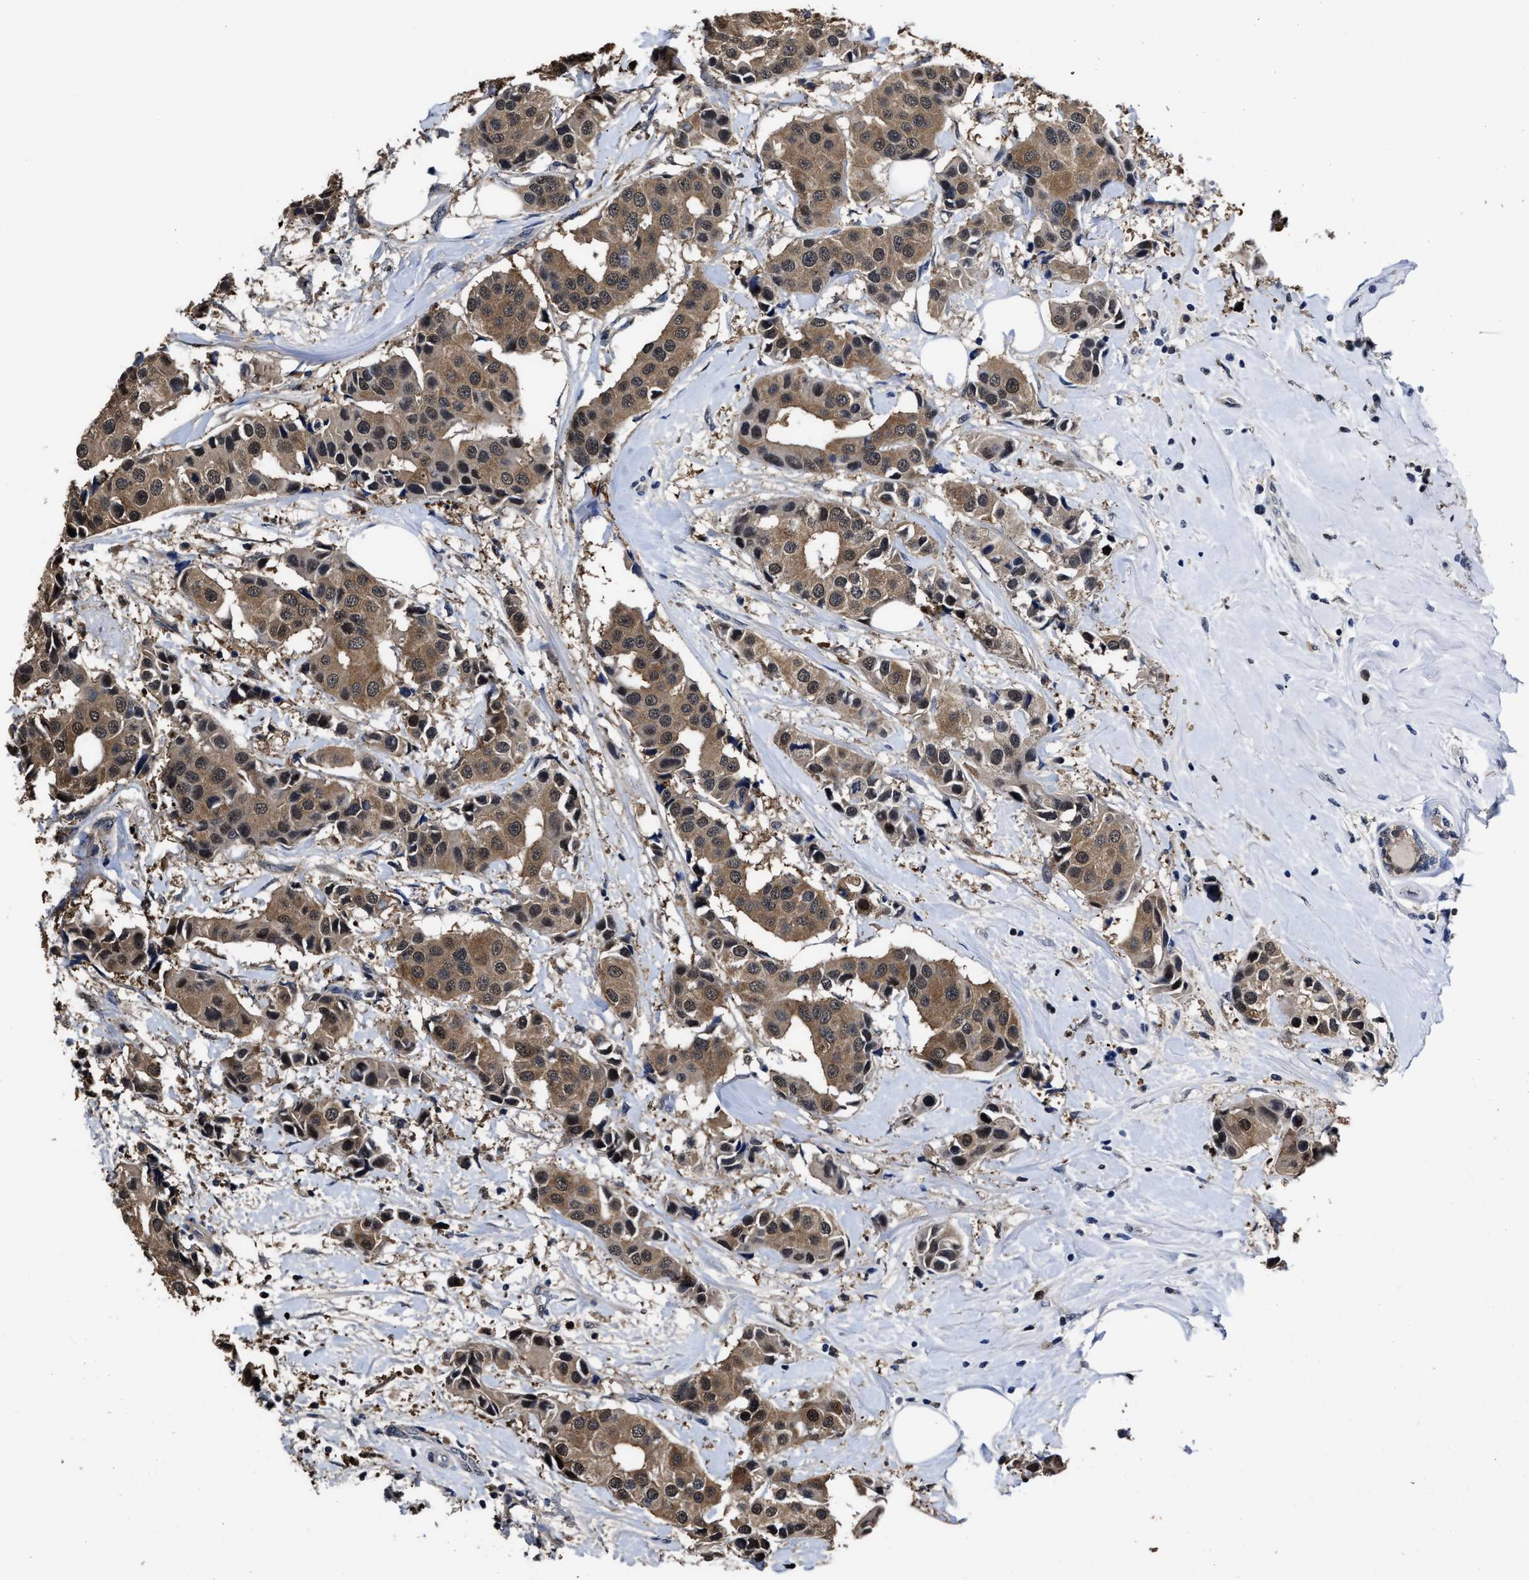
{"staining": {"intensity": "moderate", "quantity": ">75%", "location": "cytoplasmic/membranous,nuclear"}, "tissue": "breast cancer", "cell_type": "Tumor cells", "image_type": "cancer", "snomed": [{"axis": "morphology", "description": "Normal tissue, NOS"}, {"axis": "morphology", "description": "Duct carcinoma"}, {"axis": "topography", "description": "Breast"}], "caption": "Human breast cancer (intraductal carcinoma) stained with a brown dye shows moderate cytoplasmic/membranous and nuclear positive staining in about >75% of tumor cells.", "gene": "PRPF4B", "patient": {"sex": "female", "age": 39}}